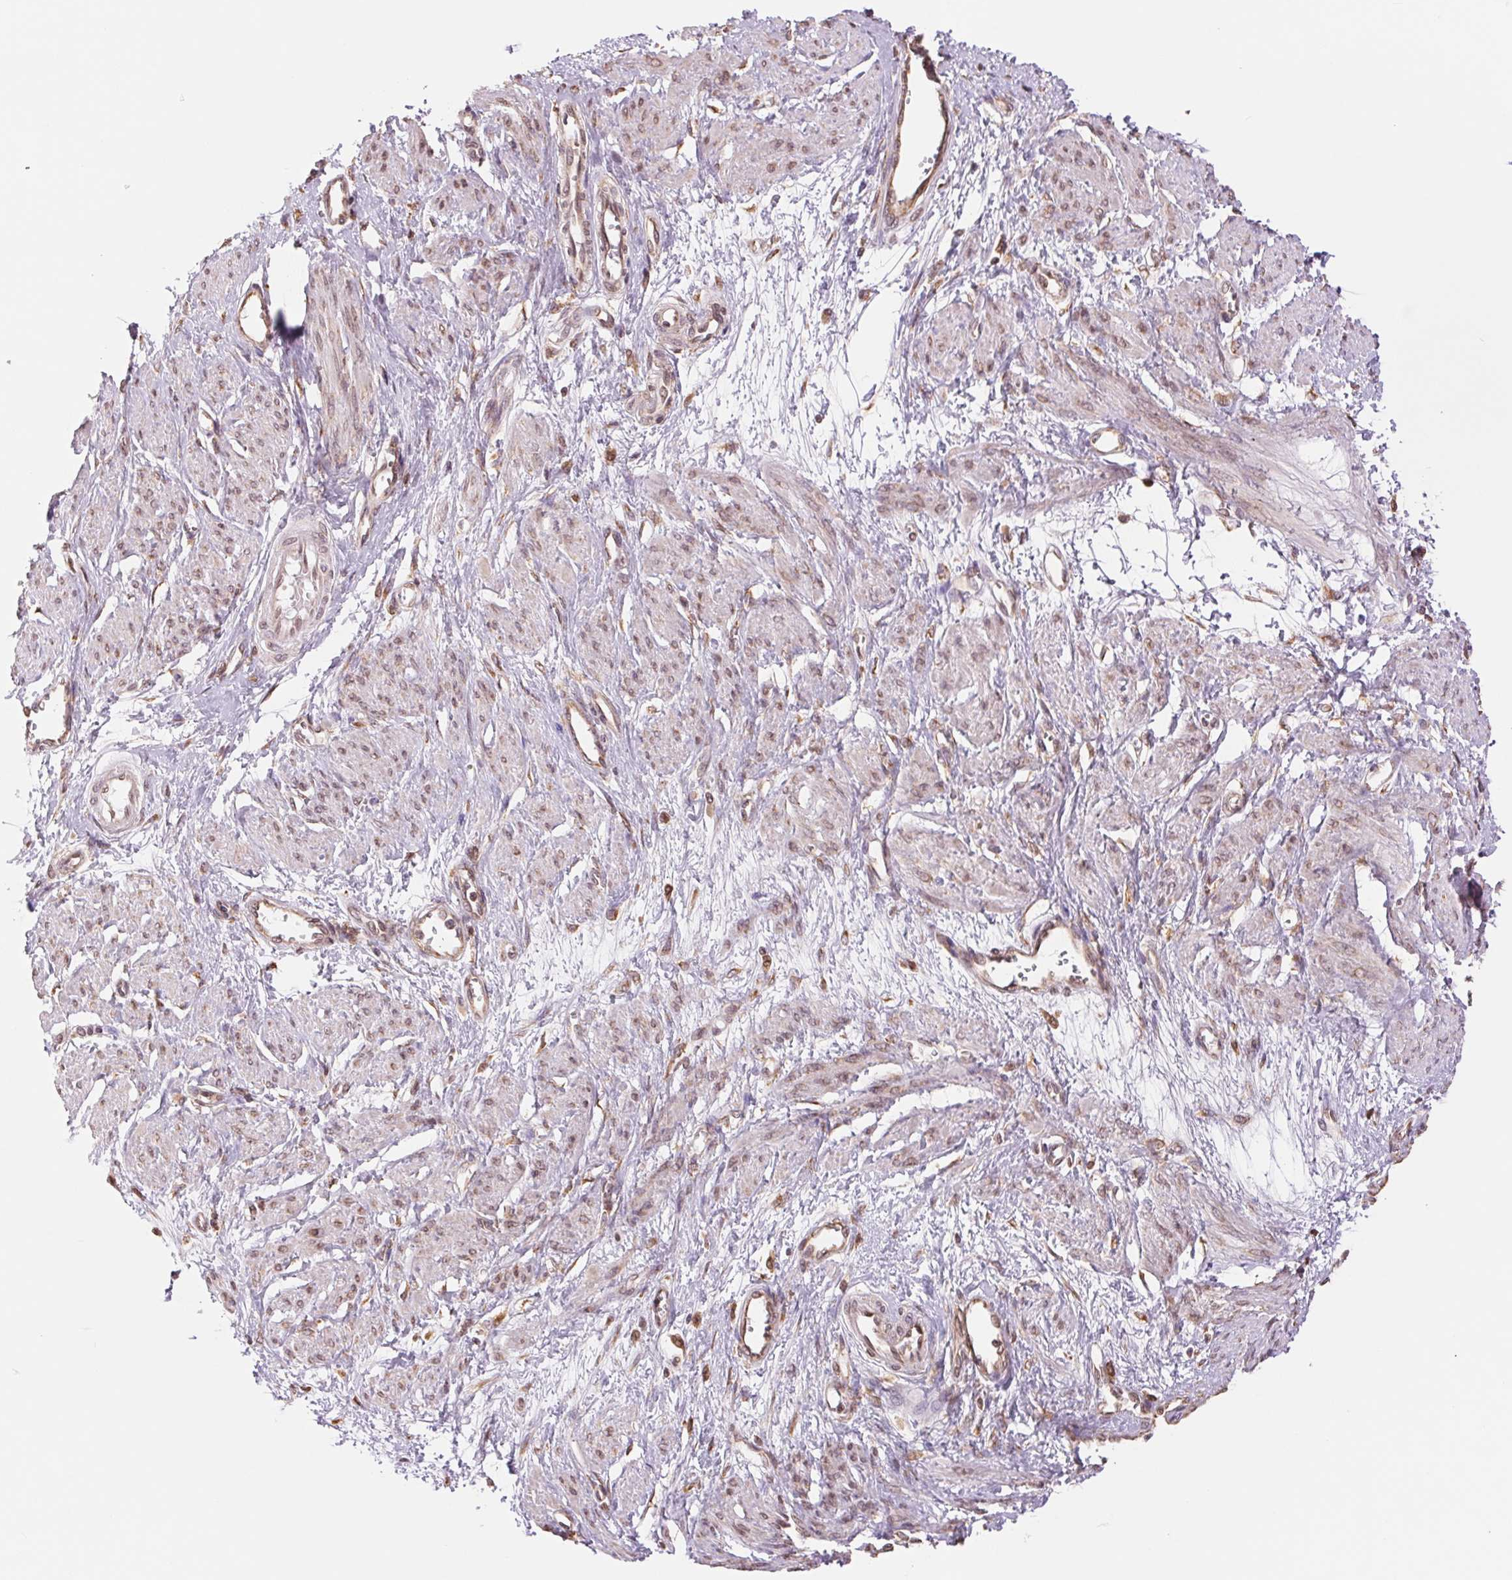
{"staining": {"intensity": "weak", "quantity": ">75%", "location": "cytoplasmic/membranous,nuclear"}, "tissue": "smooth muscle", "cell_type": "Smooth muscle cells", "image_type": "normal", "snomed": [{"axis": "morphology", "description": "Normal tissue, NOS"}, {"axis": "topography", "description": "Smooth muscle"}, {"axis": "topography", "description": "Uterus"}], "caption": "Smooth muscle stained with IHC shows weak cytoplasmic/membranous,nuclear expression in approximately >75% of smooth muscle cells.", "gene": "RPN1", "patient": {"sex": "female", "age": 39}}